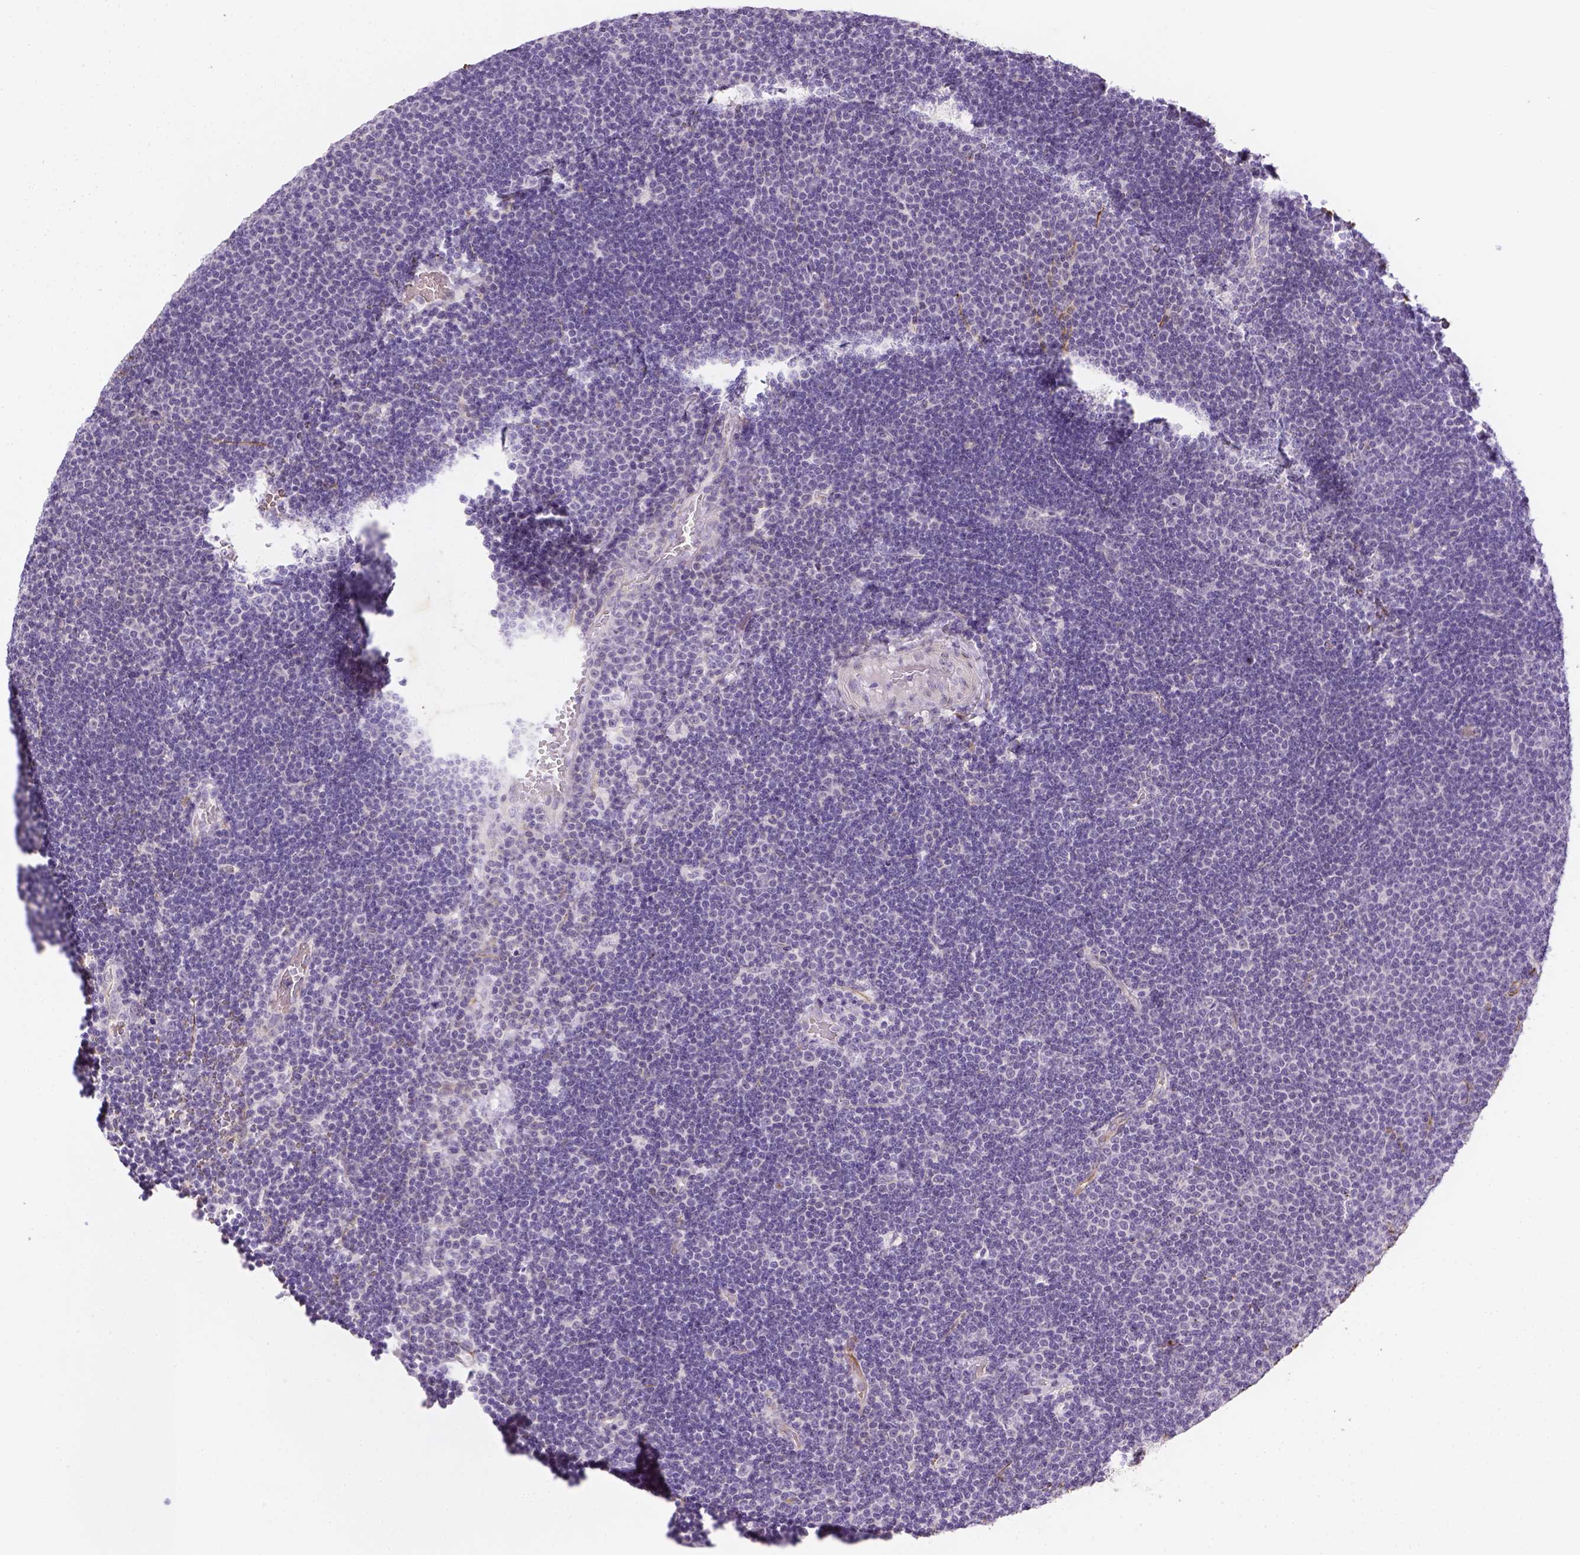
{"staining": {"intensity": "negative", "quantity": "none", "location": "none"}, "tissue": "lymphoma", "cell_type": "Tumor cells", "image_type": "cancer", "snomed": [{"axis": "morphology", "description": "Malignant lymphoma, non-Hodgkin's type, Low grade"}, {"axis": "topography", "description": "Brain"}], "caption": "Immunohistochemistry (IHC) image of human lymphoma stained for a protein (brown), which reveals no staining in tumor cells. (DAB immunohistochemistry (IHC) with hematoxylin counter stain).", "gene": "CACNB1", "patient": {"sex": "female", "age": 66}}